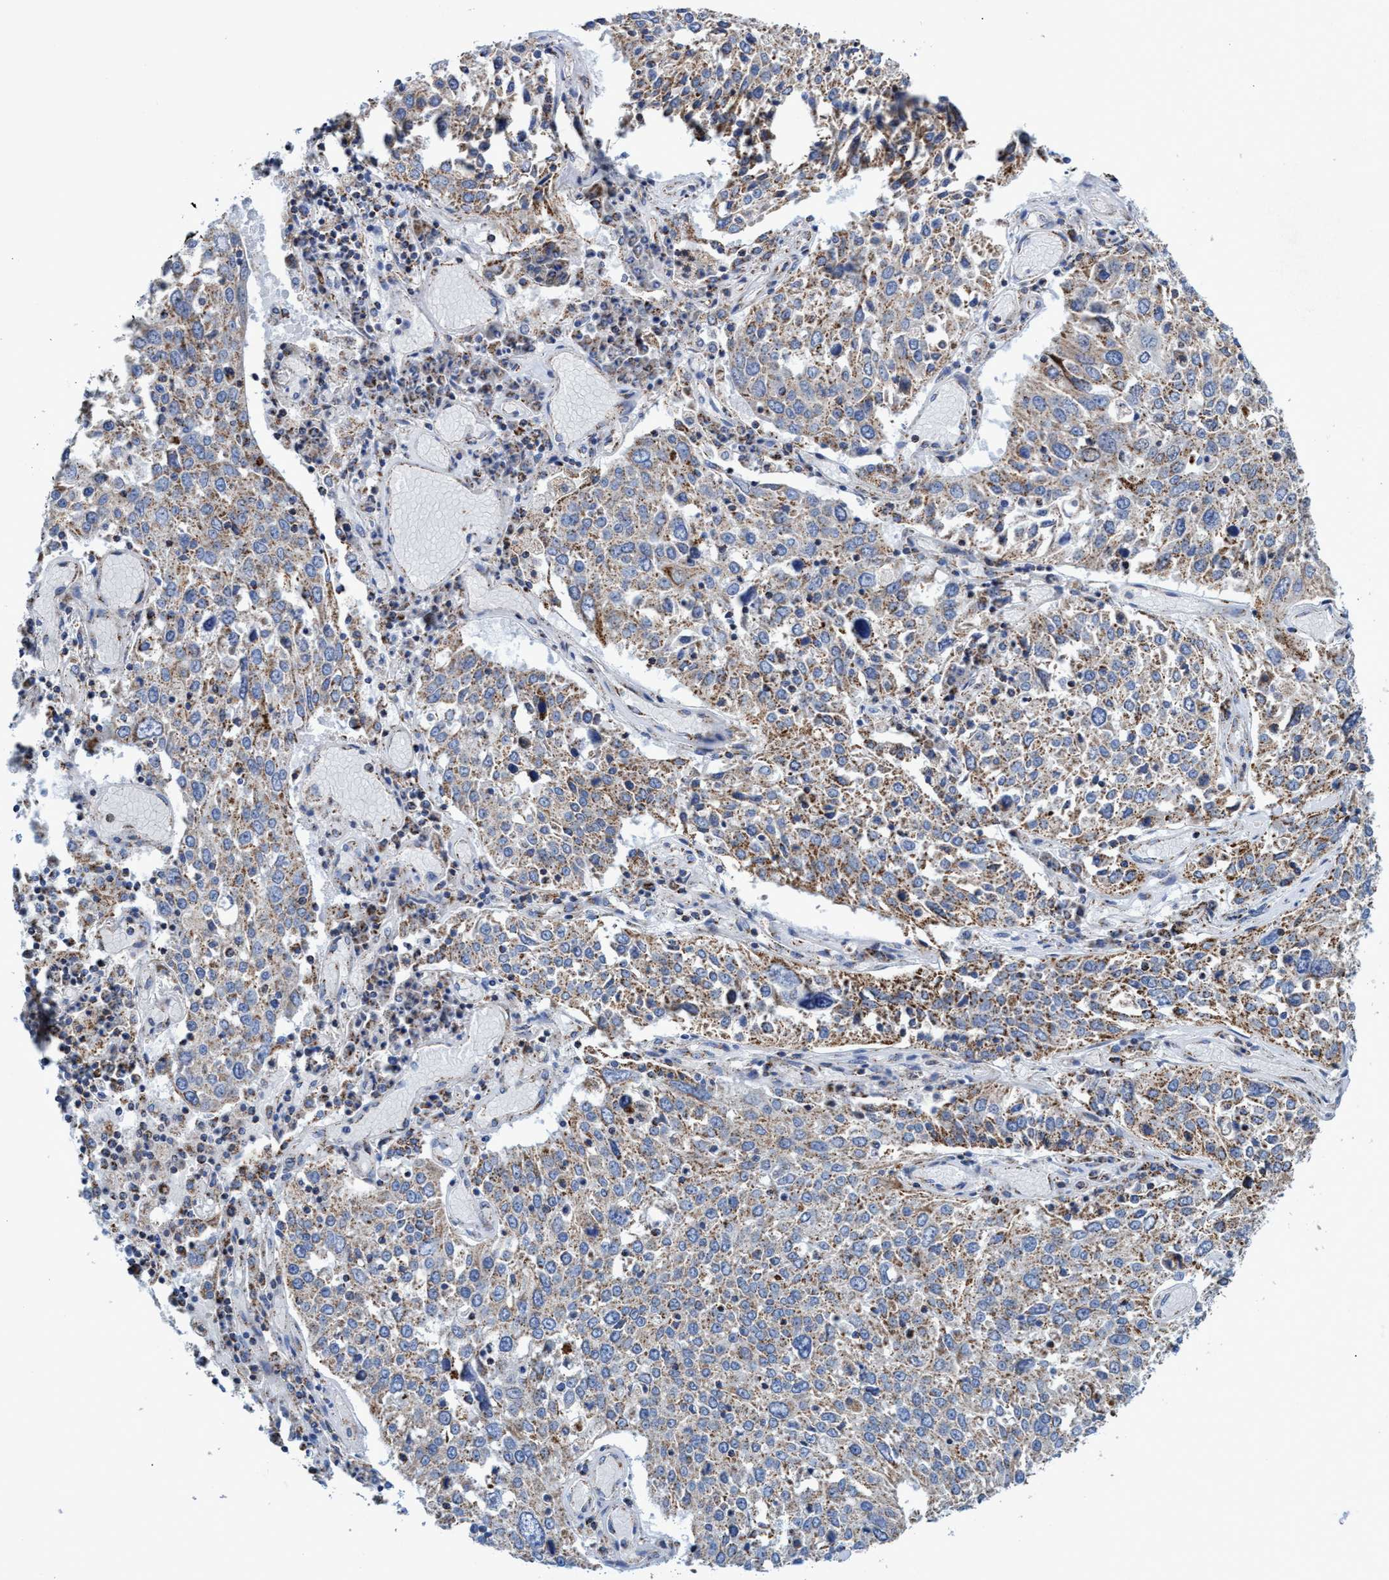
{"staining": {"intensity": "moderate", "quantity": ">75%", "location": "cytoplasmic/membranous"}, "tissue": "lung cancer", "cell_type": "Tumor cells", "image_type": "cancer", "snomed": [{"axis": "morphology", "description": "Squamous cell carcinoma, NOS"}, {"axis": "topography", "description": "Lung"}], "caption": "Protein expression by immunohistochemistry (IHC) demonstrates moderate cytoplasmic/membranous positivity in about >75% of tumor cells in lung squamous cell carcinoma. Ihc stains the protein in brown and the nuclei are stained blue.", "gene": "ZNF750", "patient": {"sex": "male", "age": 65}}